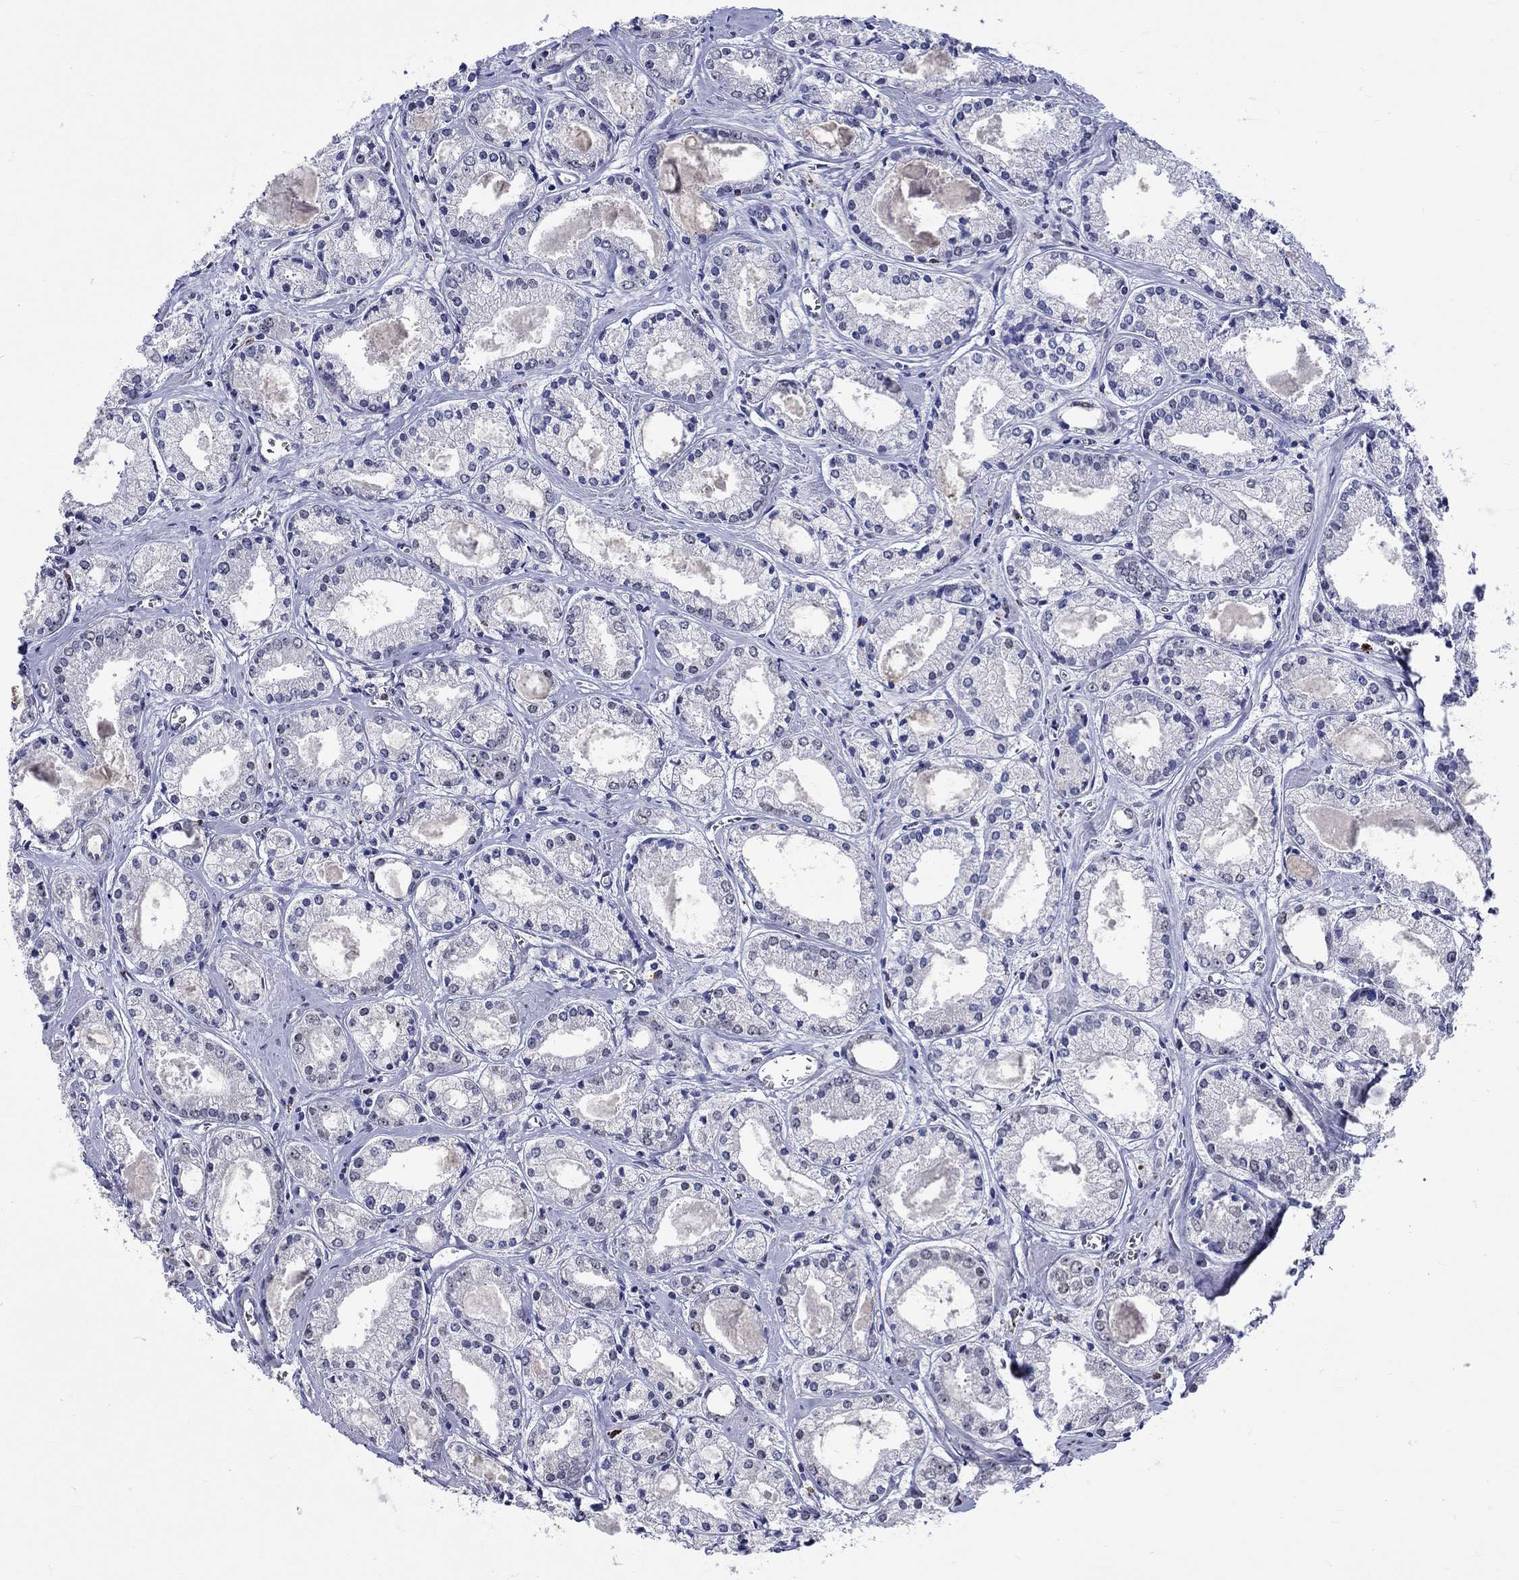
{"staining": {"intensity": "negative", "quantity": "none", "location": "none"}, "tissue": "prostate cancer", "cell_type": "Tumor cells", "image_type": "cancer", "snomed": [{"axis": "morphology", "description": "Adenocarcinoma, NOS"}, {"axis": "topography", "description": "Prostate"}], "caption": "This is an immunohistochemistry photomicrograph of prostate cancer (adenocarcinoma). There is no positivity in tumor cells.", "gene": "GATA2", "patient": {"sex": "male", "age": 72}}